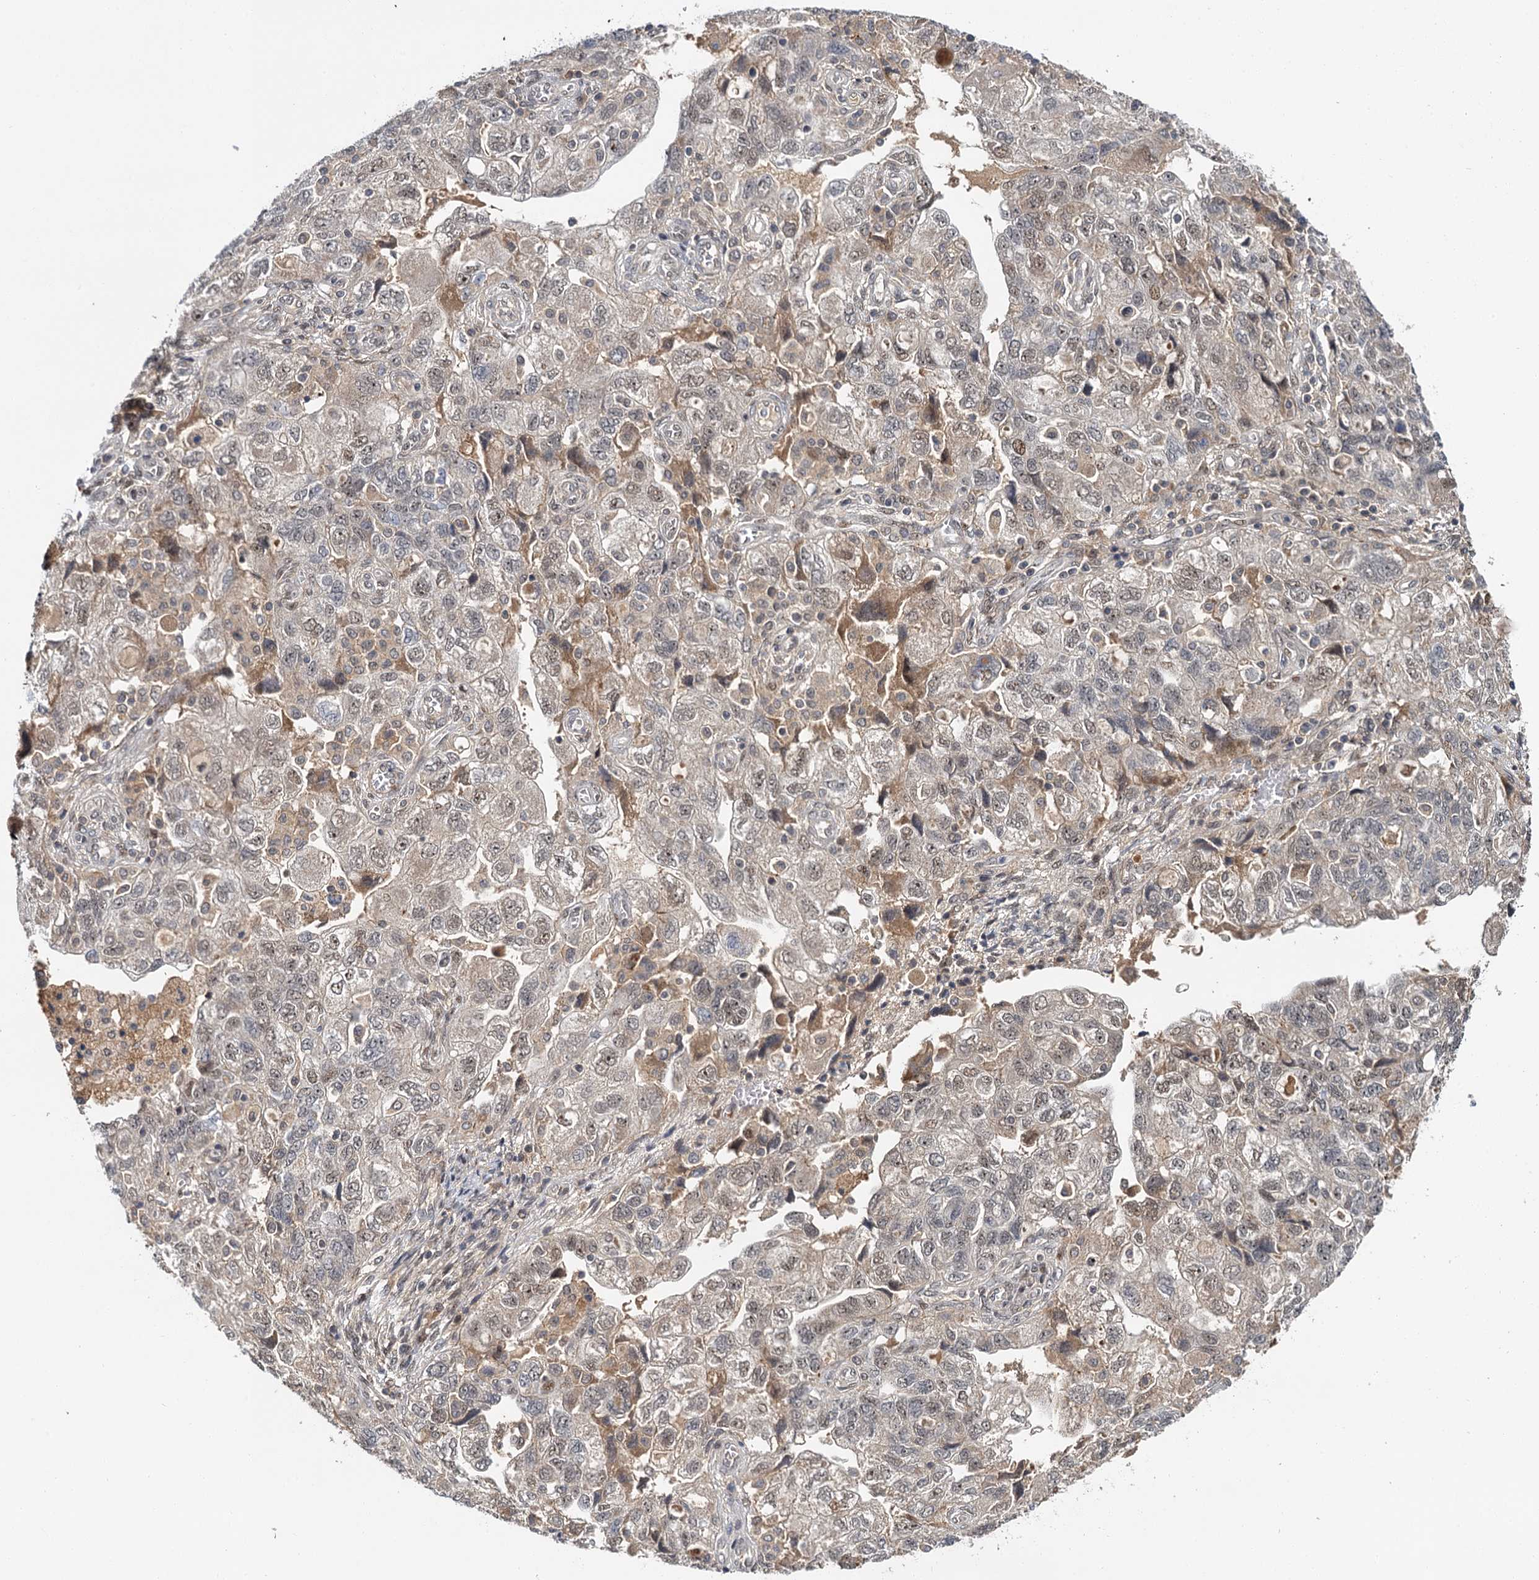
{"staining": {"intensity": "weak", "quantity": "25%-75%", "location": "cytoplasmic/membranous,nuclear"}, "tissue": "ovarian cancer", "cell_type": "Tumor cells", "image_type": "cancer", "snomed": [{"axis": "morphology", "description": "Carcinoma, NOS"}, {"axis": "morphology", "description": "Cystadenocarcinoma, serous, NOS"}, {"axis": "topography", "description": "Ovary"}], "caption": "Human ovarian cancer (serous cystadenocarcinoma) stained with a brown dye shows weak cytoplasmic/membranous and nuclear positive staining in approximately 25%-75% of tumor cells.", "gene": "MBD6", "patient": {"sex": "female", "age": 69}}